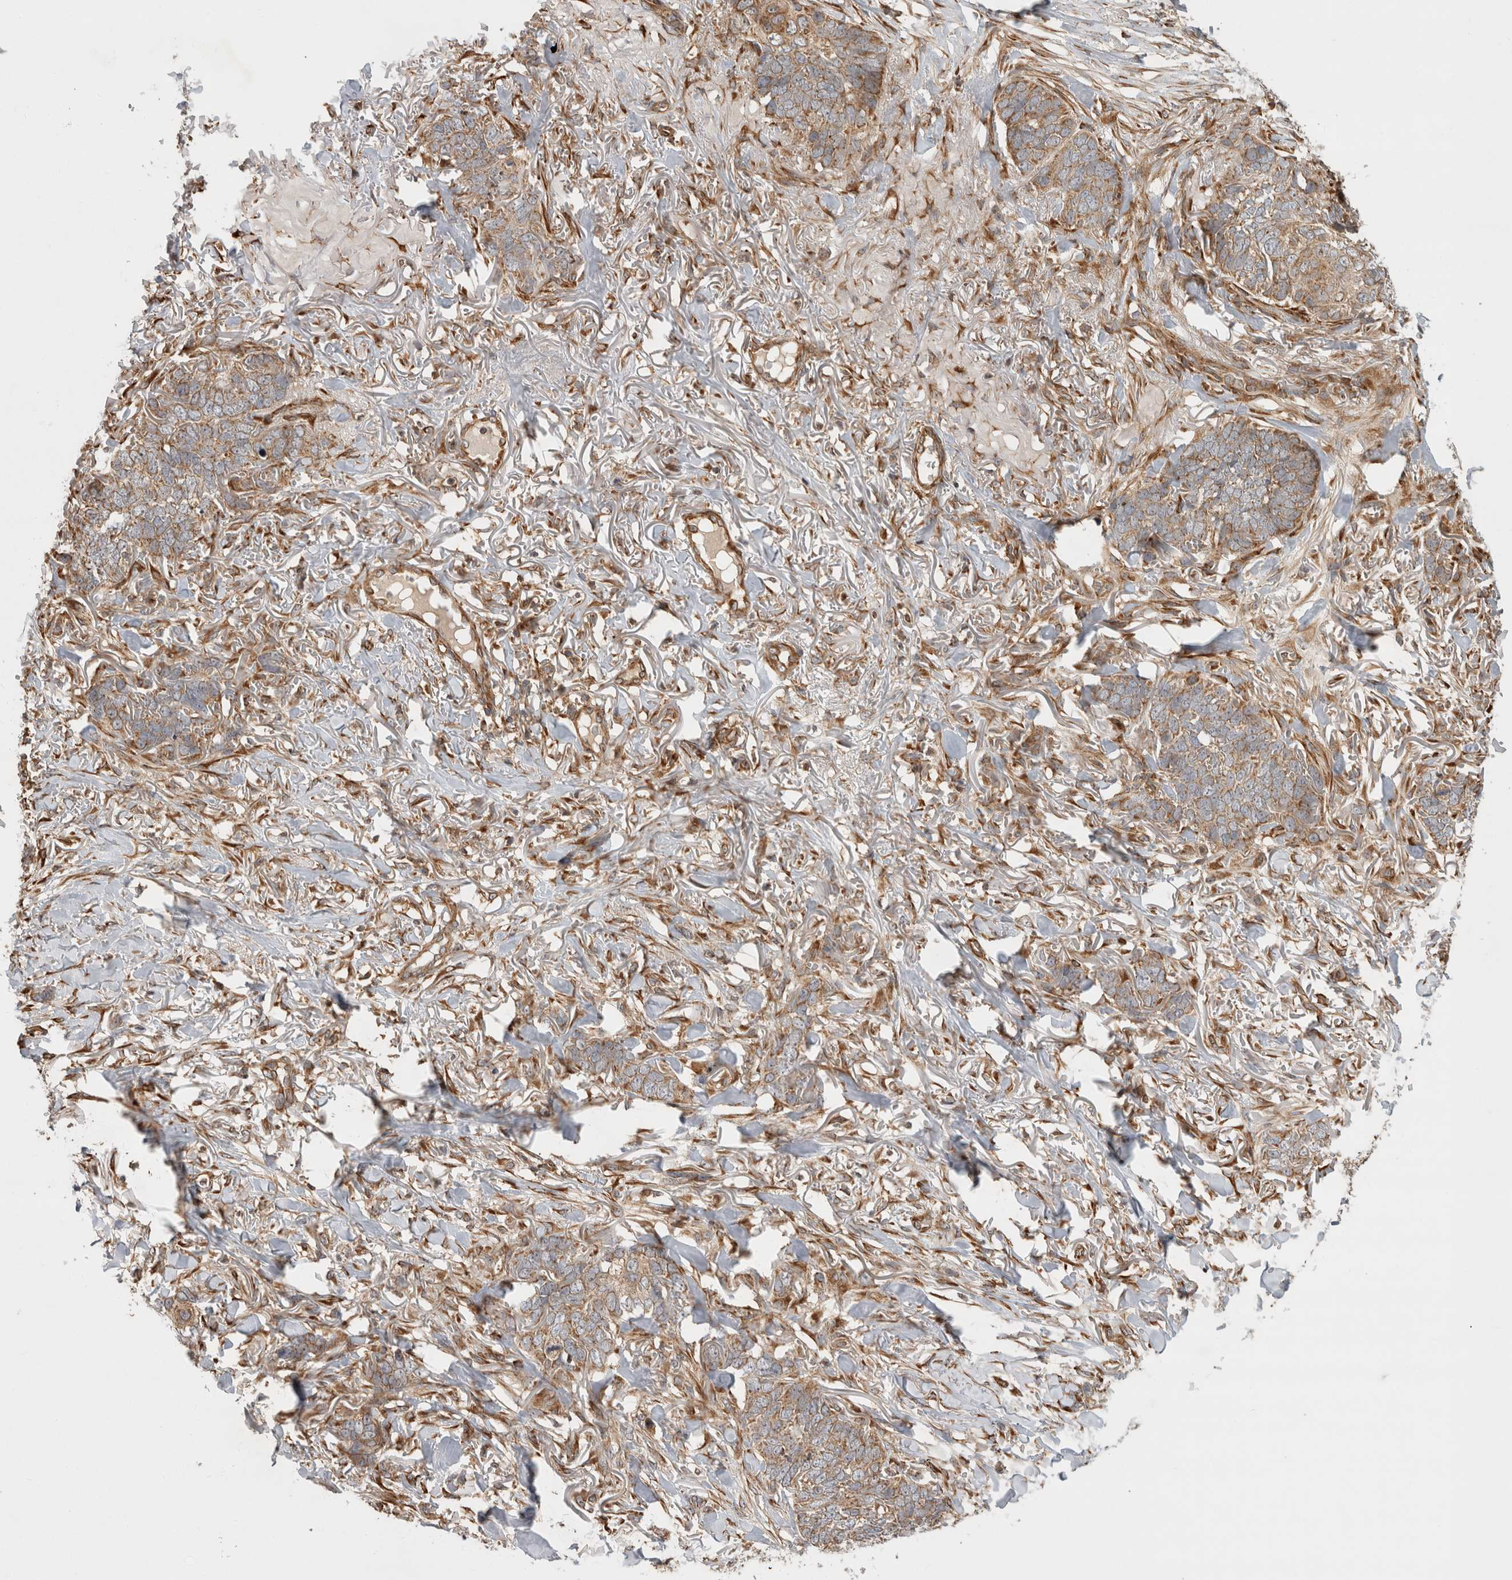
{"staining": {"intensity": "moderate", "quantity": ">75%", "location": "cytoplasmic/membranous"}, "tissue": "skin cancer", "cell_type": "Tumor cells", "image_type": "cancer", "snomed": [{"axis": "morphology", "description": "Normal tissue, NOS"}, {"axis": "morphology", "description": "Basal cell carcinoma"}, {"axis": "topography", "description": "Skin"}], "caption": "A photomicrograph of human basal cell carcinoma (skin) stained for a protein reveals moderate cytoplasmic/membranous brown staining in tumor cells.", "gene": "TUBD1", "patient": {"sex": "male", "age": 77}}